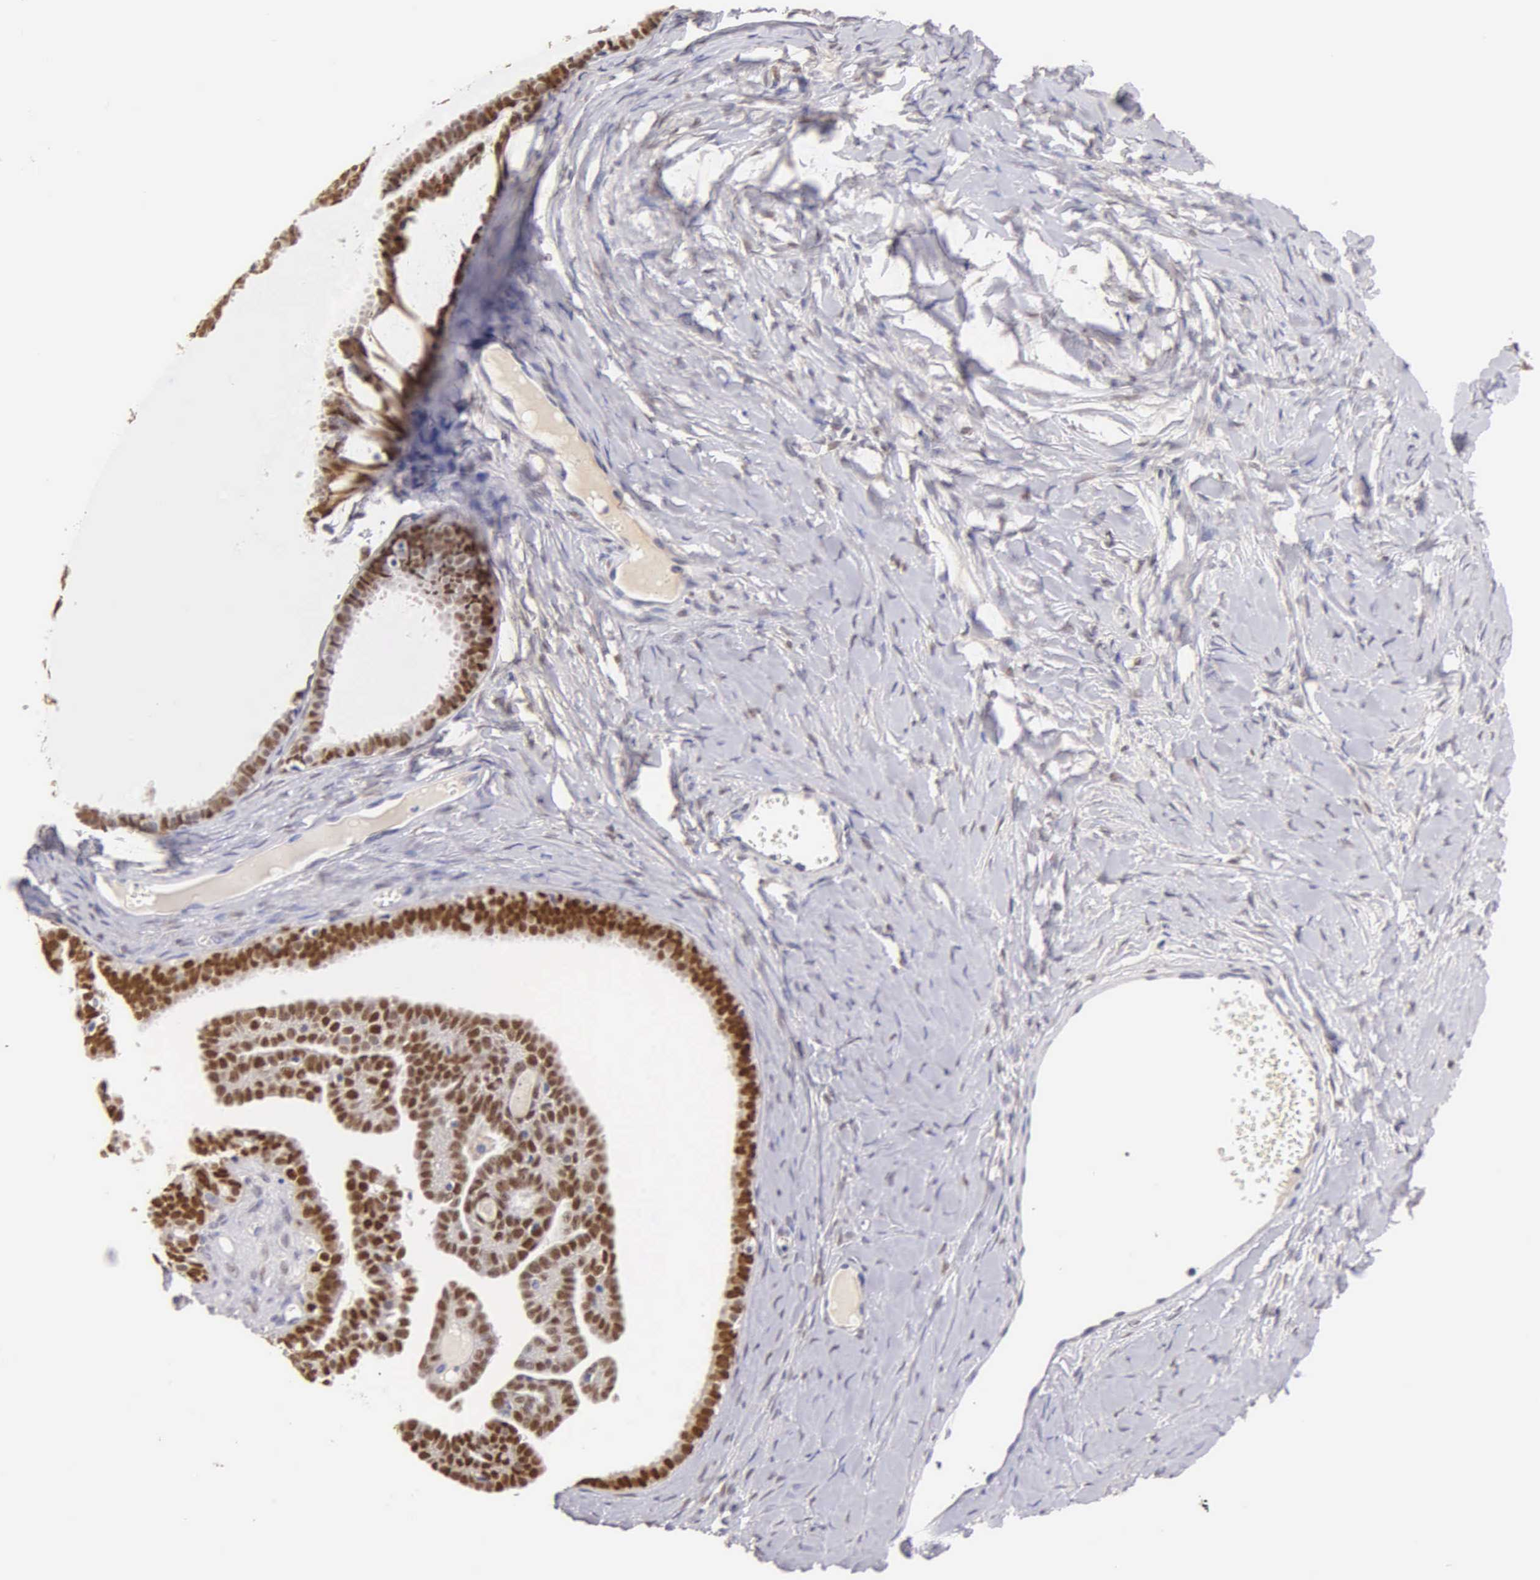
{"staining": {"intensity": "moderate", "quantity": "25%-75%", "location": "nuclear"}, "tissue": "ovarian cancer", "cell_type": "Tumor cells", "image_type": "cancer", "snomed": [{"axis": "morphology", "description": "Cystadenocarcinoma, serous, NOS"}, {"axis": "topography", "description": "Ovary"}], "caption": "DAB immunohistochemical staining of human ovarian cancer reveals moderate nuclear protein positivity in approximately 25%-75% of tumor cells.", "gene": "ESR1", "patient": {"sex": "female", "age": 71}}